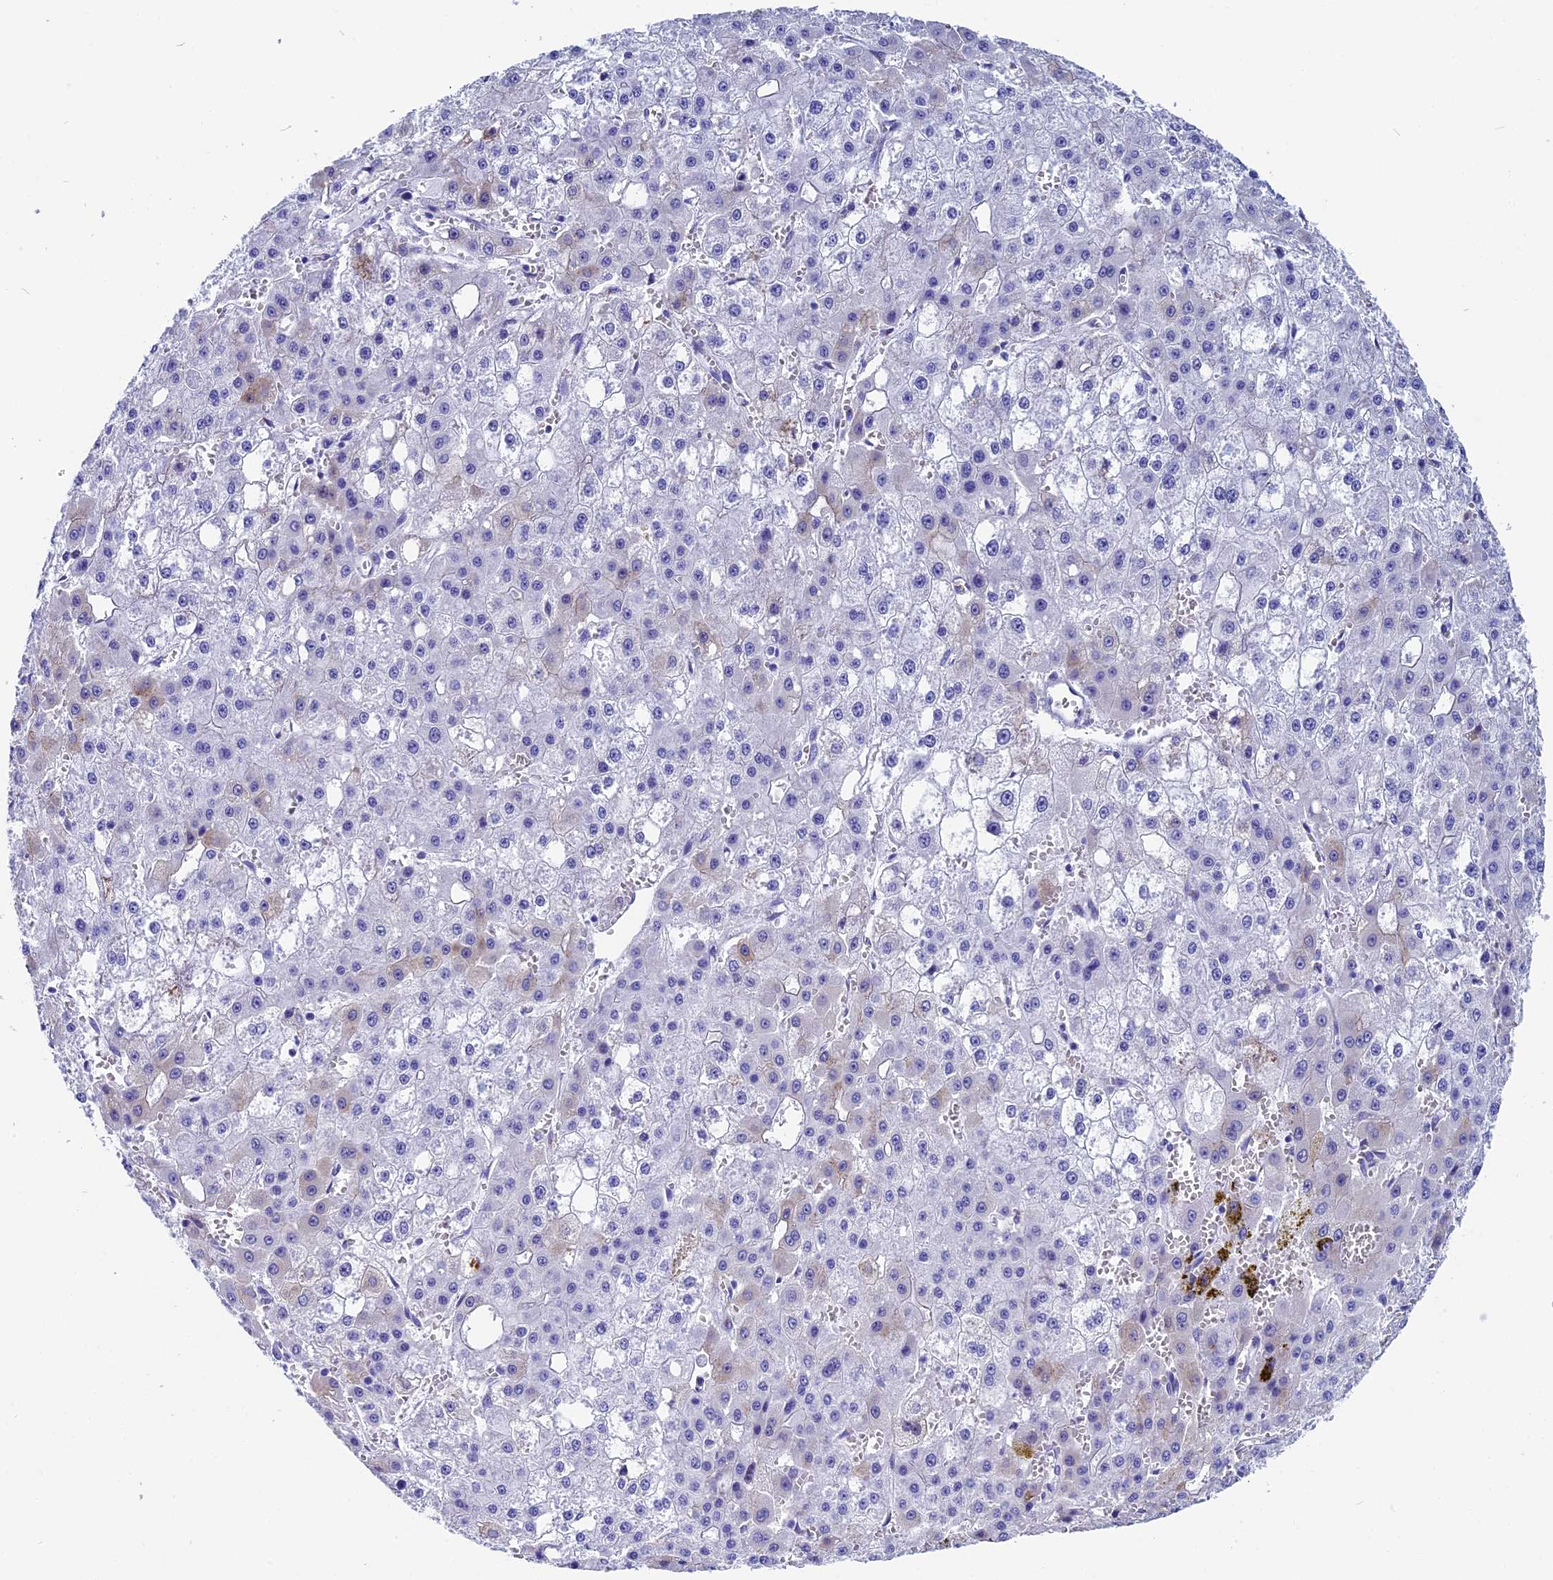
{"staining": {"intensity": "negative", "quantity": "none", "location": "none"}, "tissue": "liver cancer", "cell_type": "Tumor cells", "image_type": "cancer", "snomed": [{"axis": "morphology", "description": "Carcinoma, Hepatocellular, NOS"}, {"axis": "topography", "description": "Liver"}], "caption": "Immunohistochemical staining of hepatocellular carcinoma (liver) exhibits no significant staining in tumor cells.", "gene": "AP3B2", "patient": {"sex": "male", "age": 47}}